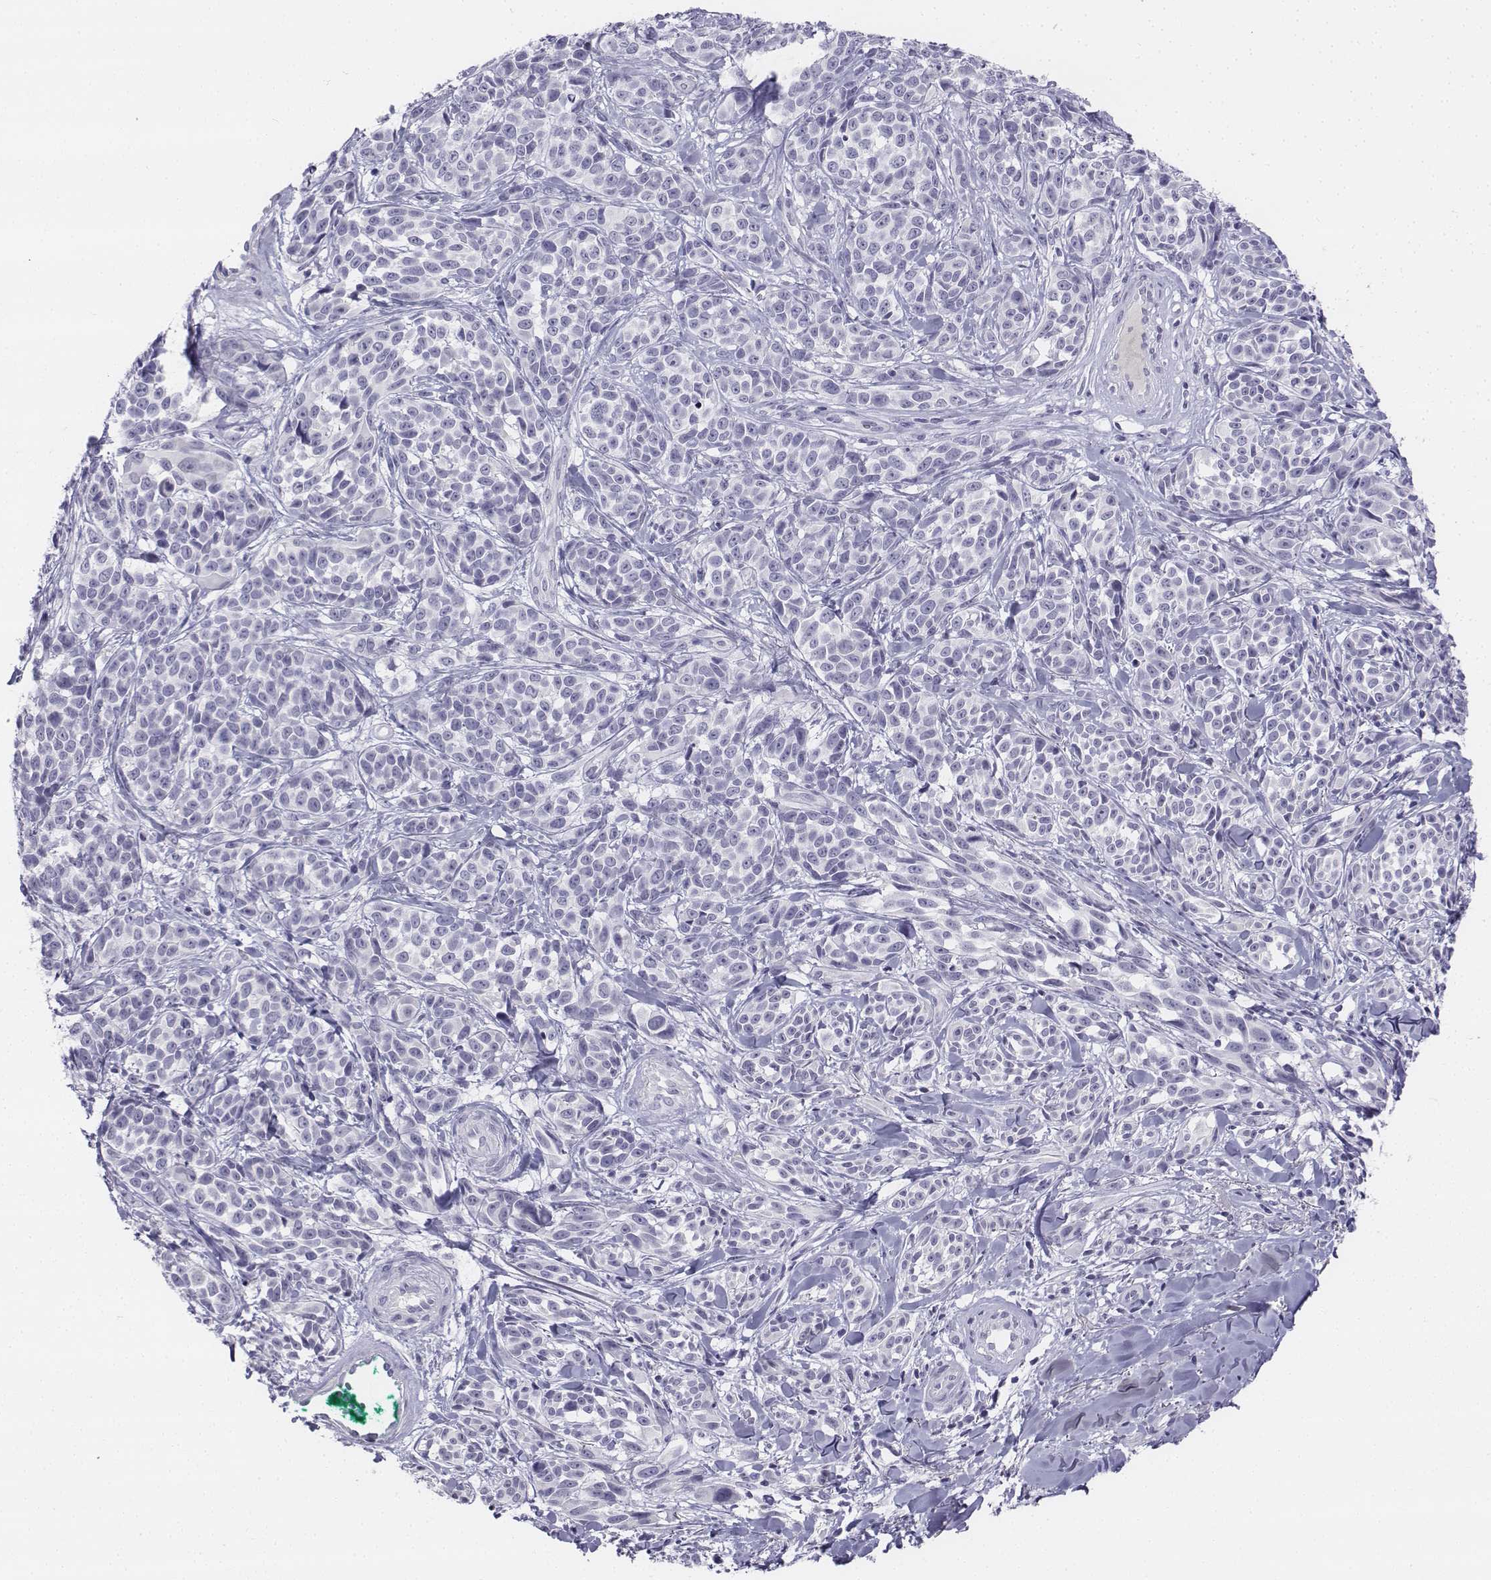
{"staining": {"intensity": "negative", "quantity": "none", "location": "none"}, "tissue": "melanoma", "cell_type": "Tumor cells", "image_type": "cancer", "snomed": [{"axis": "morphology", "description": "Malignant melanoma, NOS"}, {"axis": "topography", "description": "Skin"}], "caption": "Tumor cells show no significant protein staining in melanoma.", "gene": "UCN2", "patient": {"sex": "female", "age": 88}}